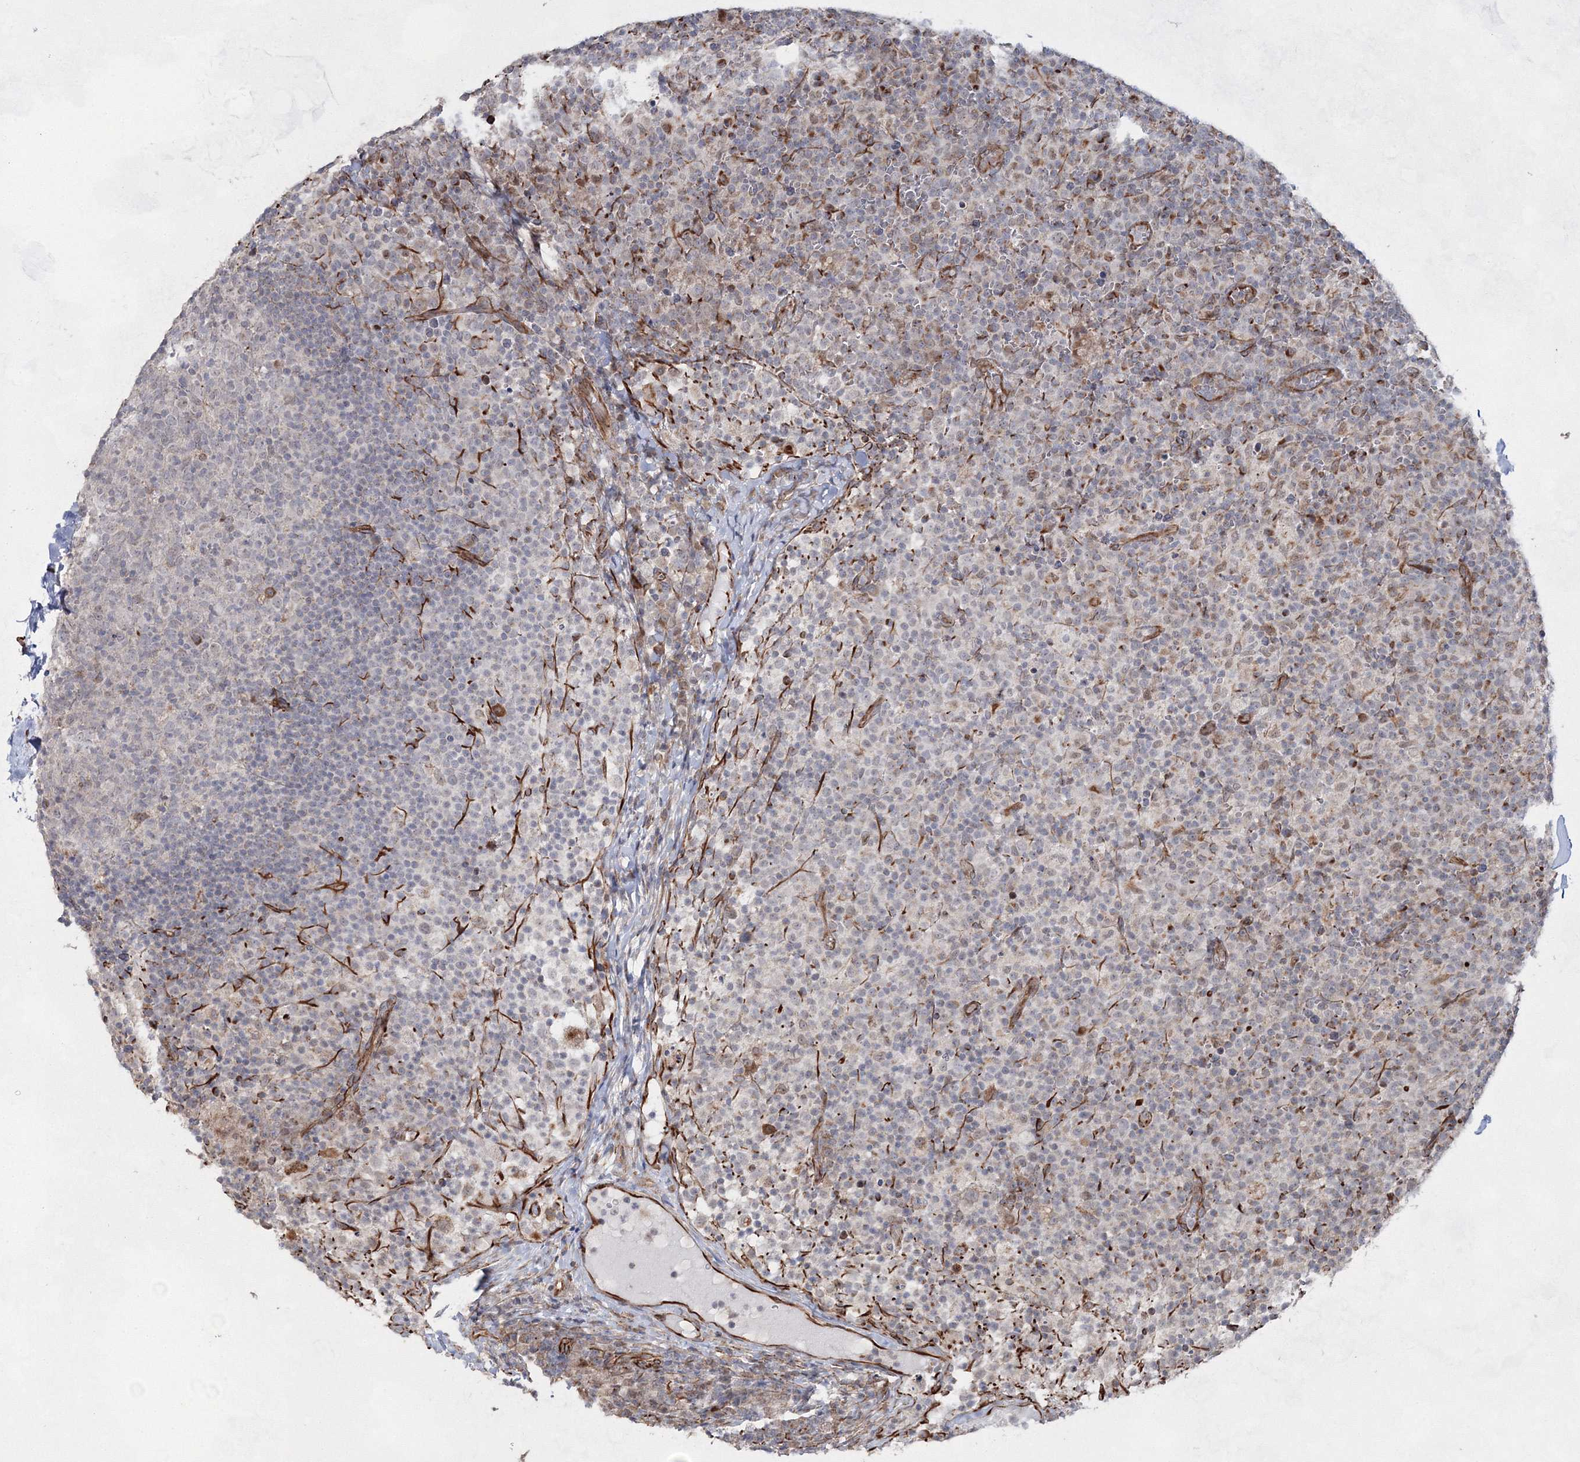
{"staining": {"intensity": "negative", "quantity": "none", "location": "none"}, "tissue": "lymph node", "cell_type": "Germinal center cells", "image_type": "normal", "snomed": [{"axis": "morphology", "description": "Normal tissue, NOS"}, {"axis": "morphology", "description": "Inflammation, NOS"}, {"axis": "topography", "description": "Lymph node"}], "caption": "This photomicrograph is of normal lymph node stained with IHC to label a protein in brown with the nuclei are counter-stained blue. There is no positivity in germinal center cells.", "gene": "SNIP1", "patient": {"sex": "male", "age": 55}}